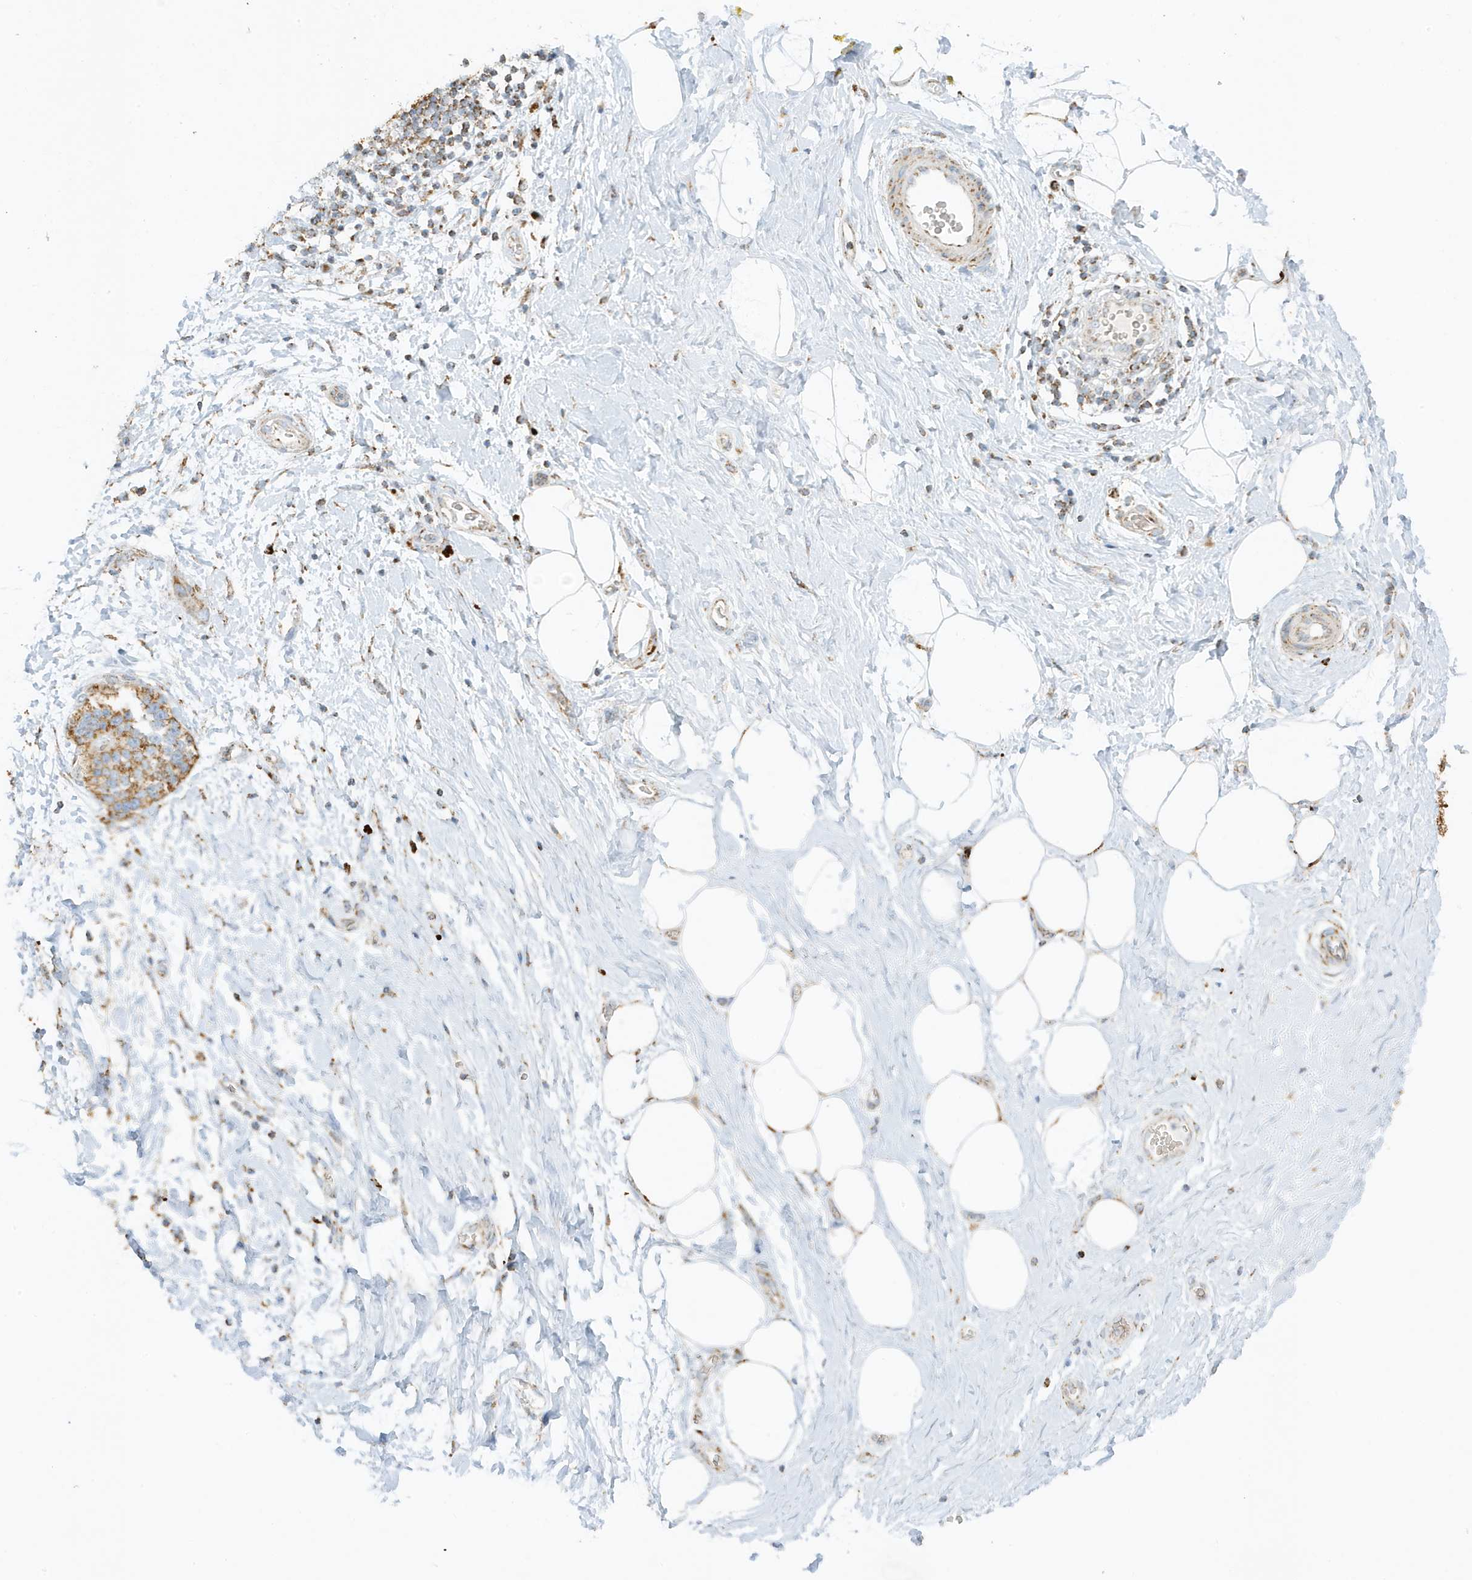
{"staining": {"intensity": "moderate", "quantity": ">75%", "location": "cytoplasmic/membranous"}, "tissue": "adipose tissue", "cell_type": "Adipocytes", "image_type": "normal", "snomed": [{"axis": "morphology", "description": "Normal tissue, NOS"}, {"axis": "morphology", "description": "Adenocarcinoma, NOS"}, {"axis": "topography", "description": "Pancreas"}, {"axis": "topography", "description": "Peripheral nerve tissue"}], "caption": "Adipose tissue stained with DAB (3,3'-diaminobenzidine) immunohistochemistry exhibits medium levels of moderate cytoplasmic/membranous staining in about >75% of adipocytes.", "gene": "ATP5ME", "patient": {"sex": "male", "age": 59}}